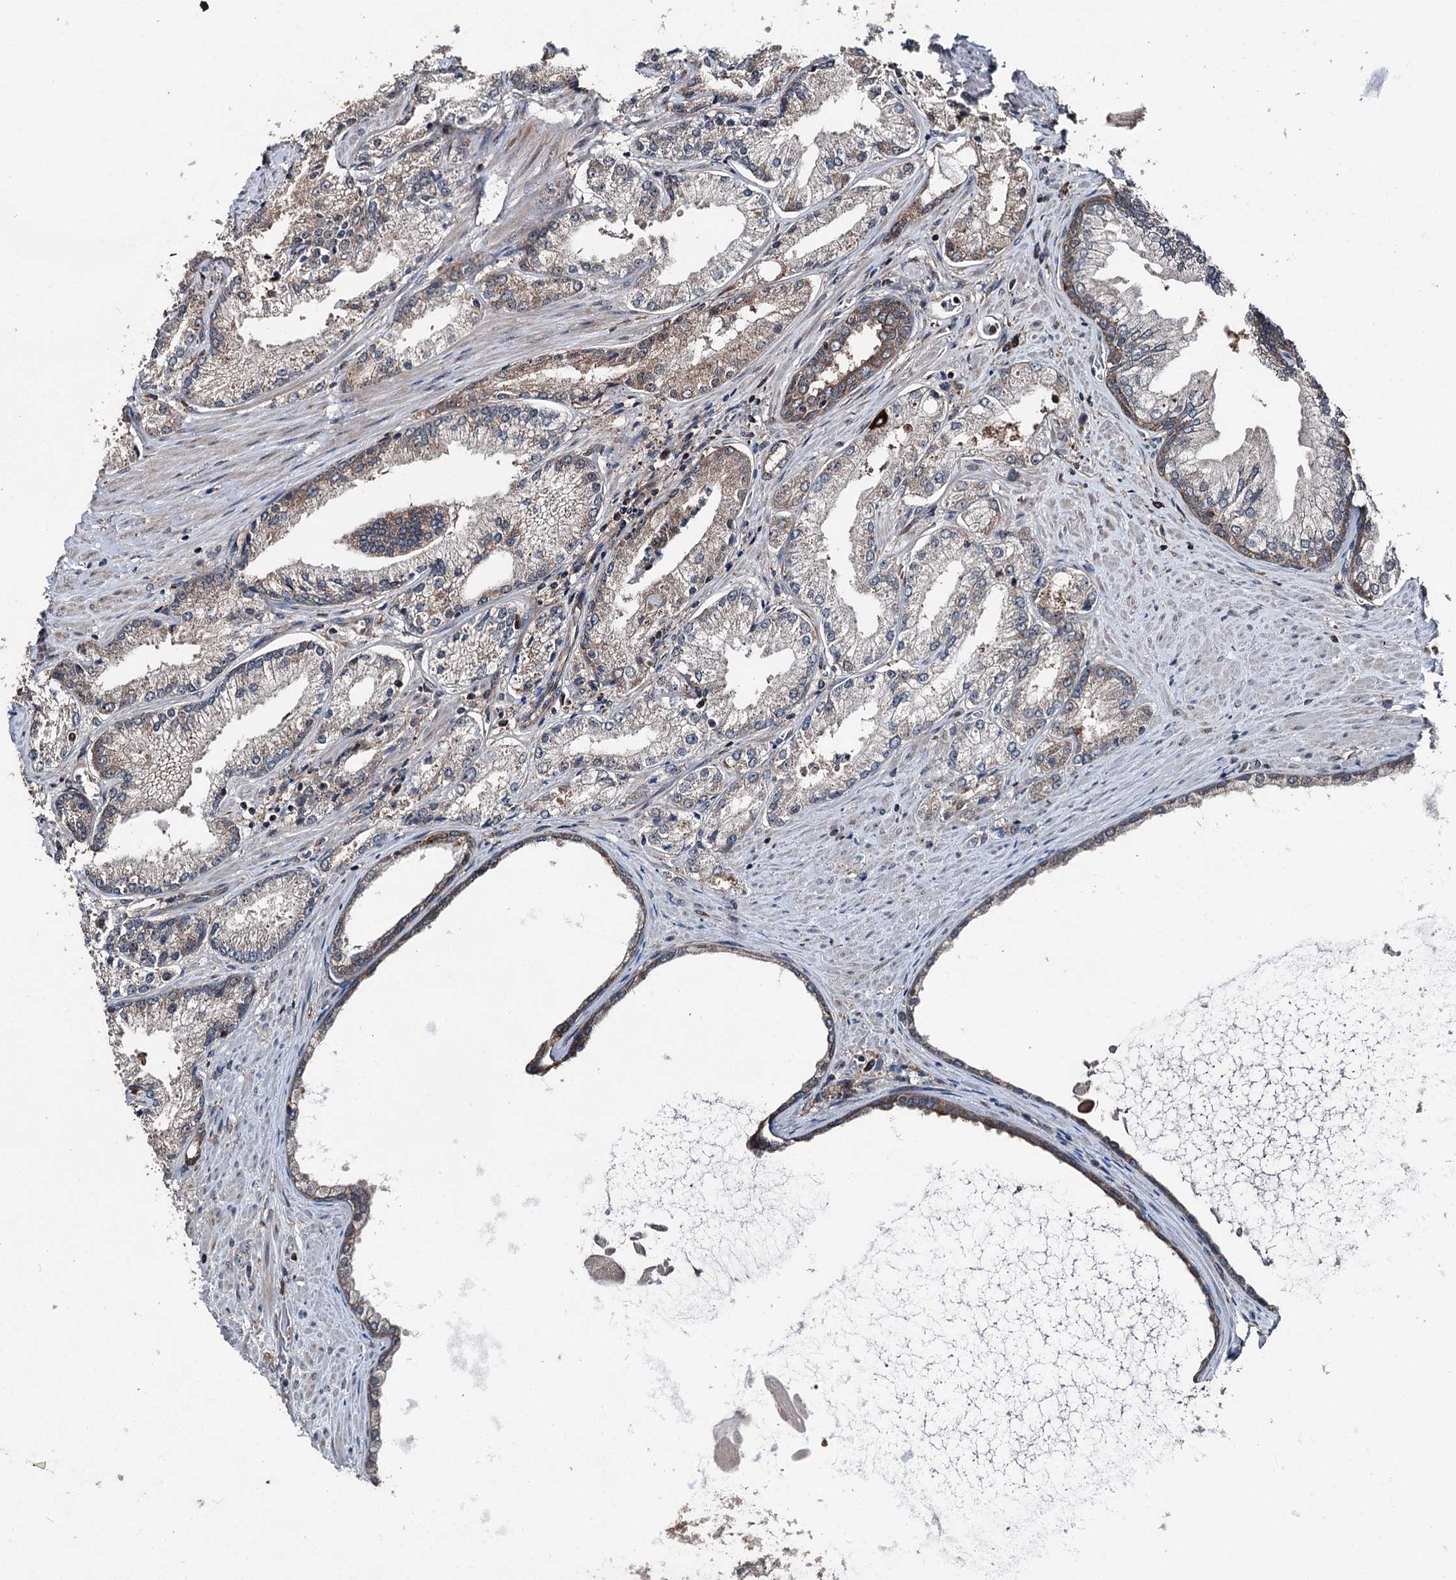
{"staining": {"intensity": "weak", "quantity": "<25%", "location": "cytoplasmic/membranous"}, "tissue": "prostate cancer", "cell_type": "Tumor cells", "image_type": "cancer", "snomed": [{"axis": "morphology", "description": "Adenocarcinoma, High grade"}, {"axis": "topography", "description": "Prostate"}], "caption": "There is no significant expression in tumor cells of adenocarcinoma (high-grade) (prostate).", "gene": "PSMD13", "patient": {"sex": "male", "age": 66}}